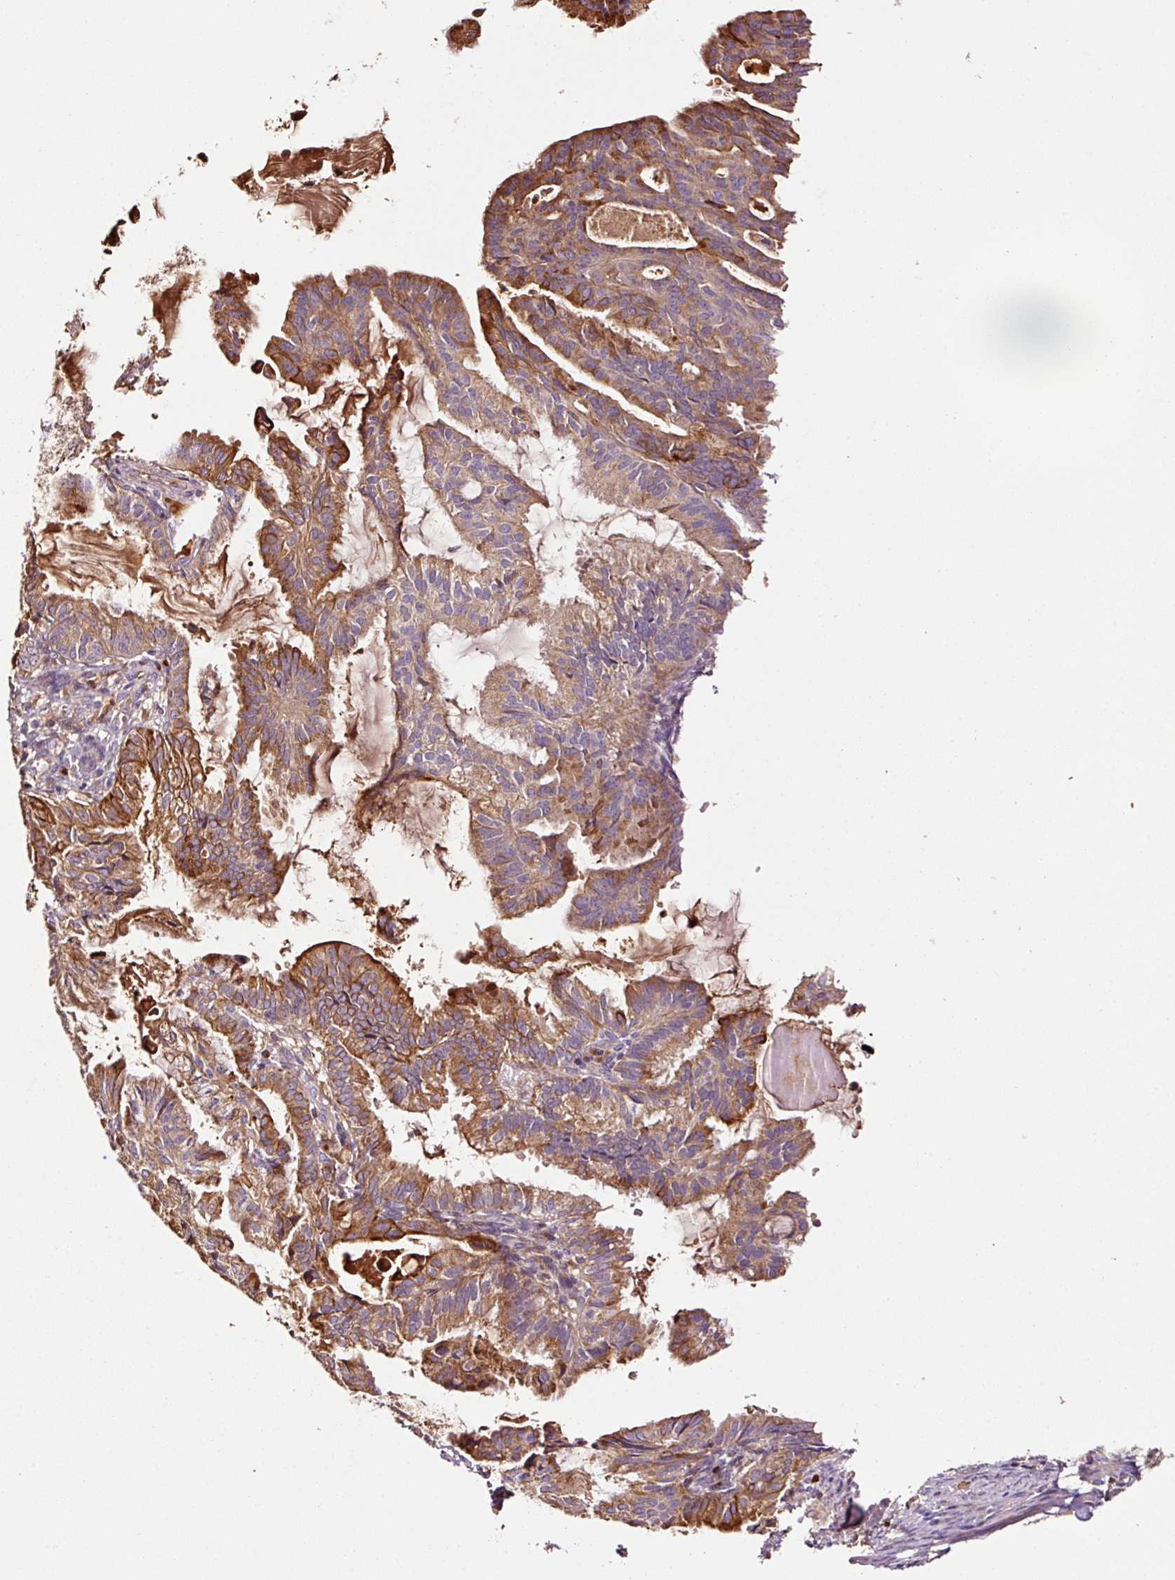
{"staining": {"intensity": "moderate", "quantity": ">75%", "location": "cytoplasmic/membranous"}, "tissue": "endometrial cancer", "cell_type": "Tumor cells", "image_type": "cancer", "snomed": [{"axis": "morphology", "description": "Adenocarcinoma, NOS"}, {"axis": "topography", "description": "Endometrium"}], "caption": "This histopathology image reveals immunohistochemistry (IHC) staining of human endometrial cancer, with medium moderate cytoplasmic/membranous positivity in about >75% of tumor cells.", "gene": "PGLYRP2", "patient": {"sex": "female", "age": 86}}